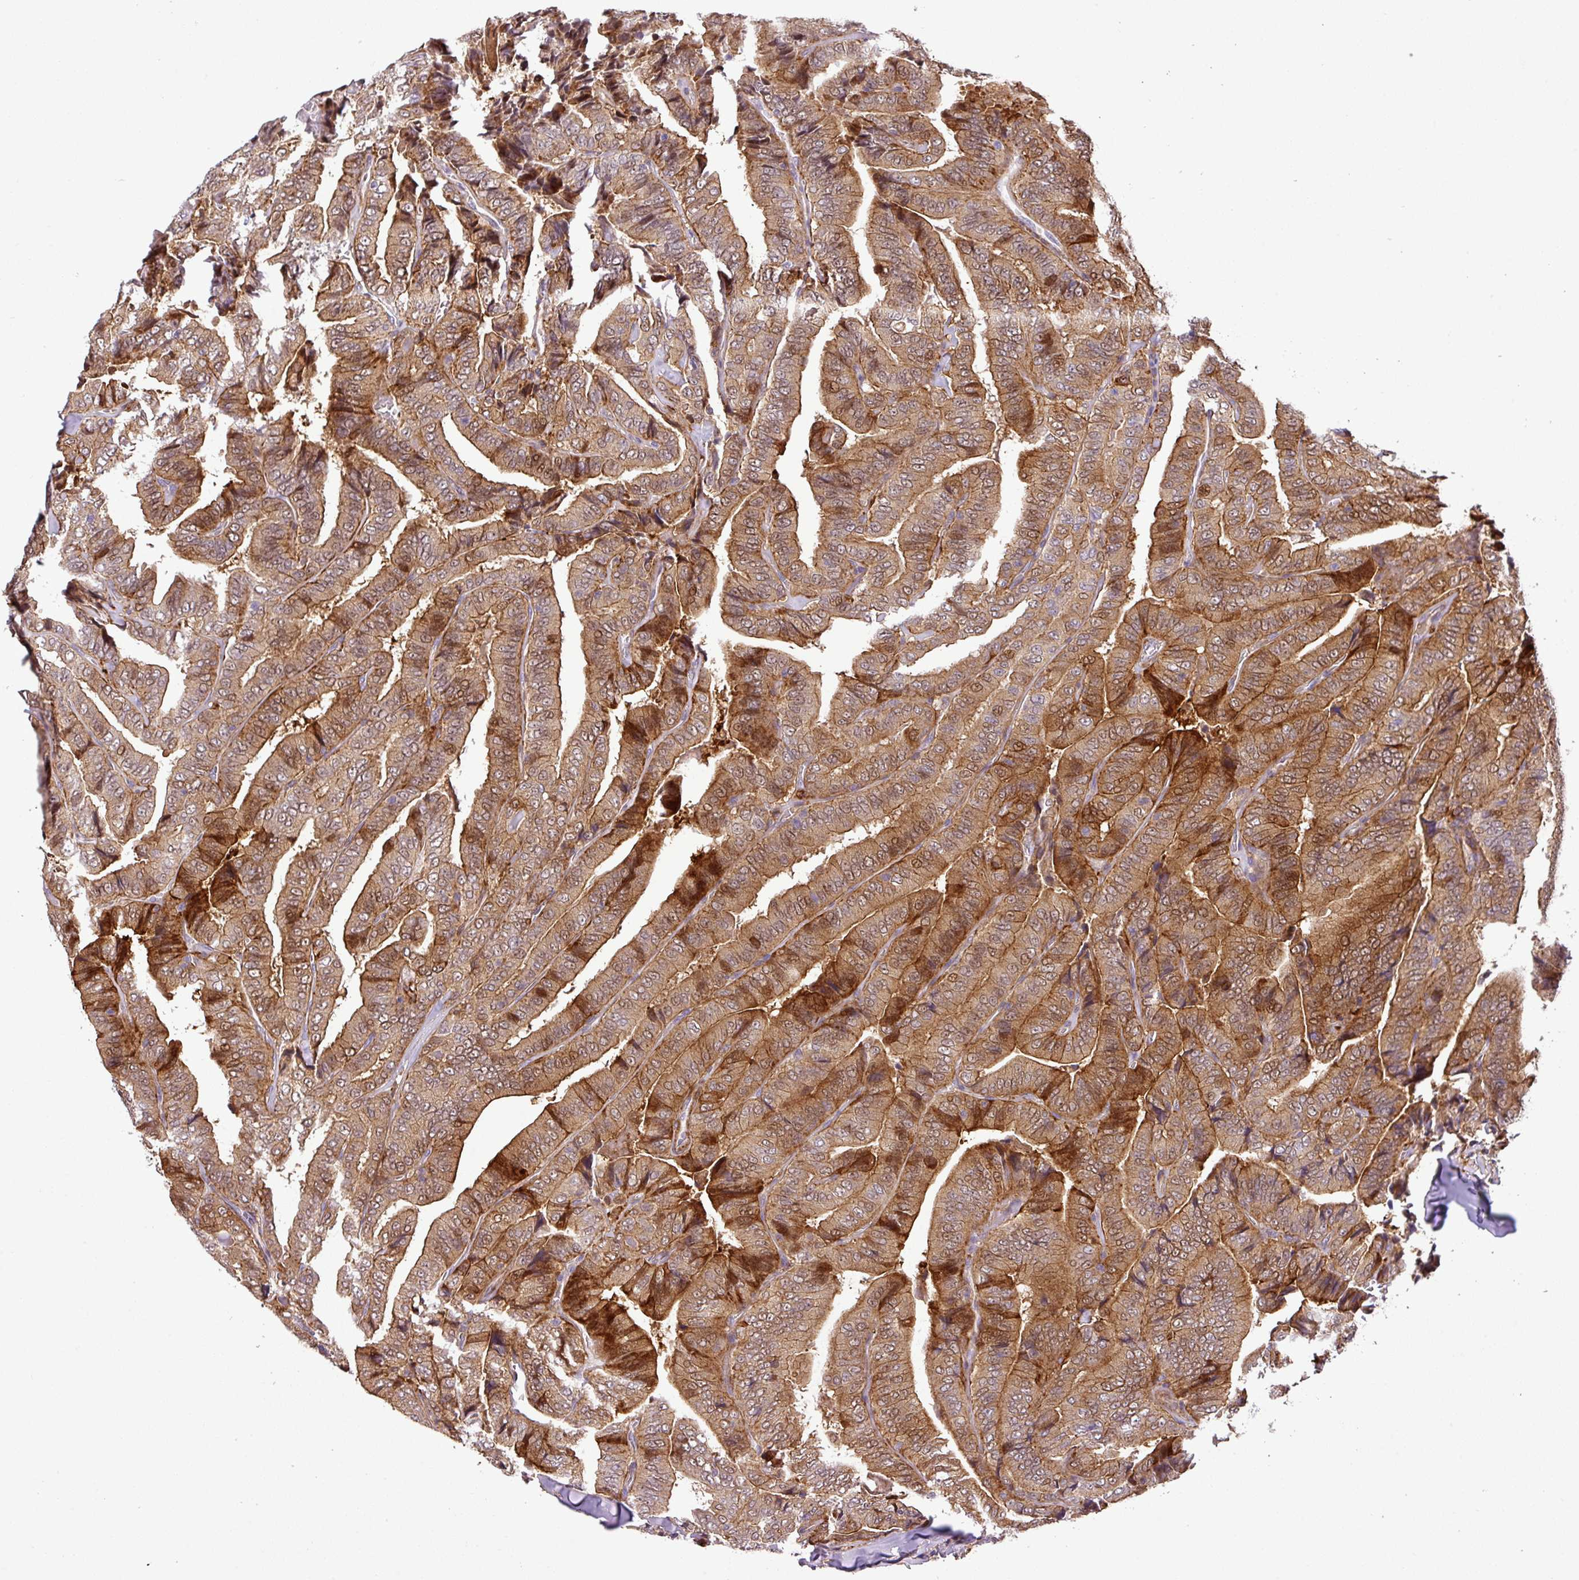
{"staining": {"intensity": "moderate", "quantity": "25%-75%", "location": "cytoplasmic/membranous,nuclear"}, "tissue": "thyroid cancer", "cell_type": "Tumor cells", "image_type": "cancer", "snomed": [{"axis": "morphology", "description": "Papillary adenocarcinoma, NOS"}, {"axis": "topography", "description": "Thyroid gland"}], "caption": "Moderate cytoplasmic/membranous and nuclear positivity is identified in about 25%-75% of tumor cells in thyroid cancer (papillary adenocarcinoma).", "gene": "NBEAL2", "patient": {"sex": "male", "age": 61}}